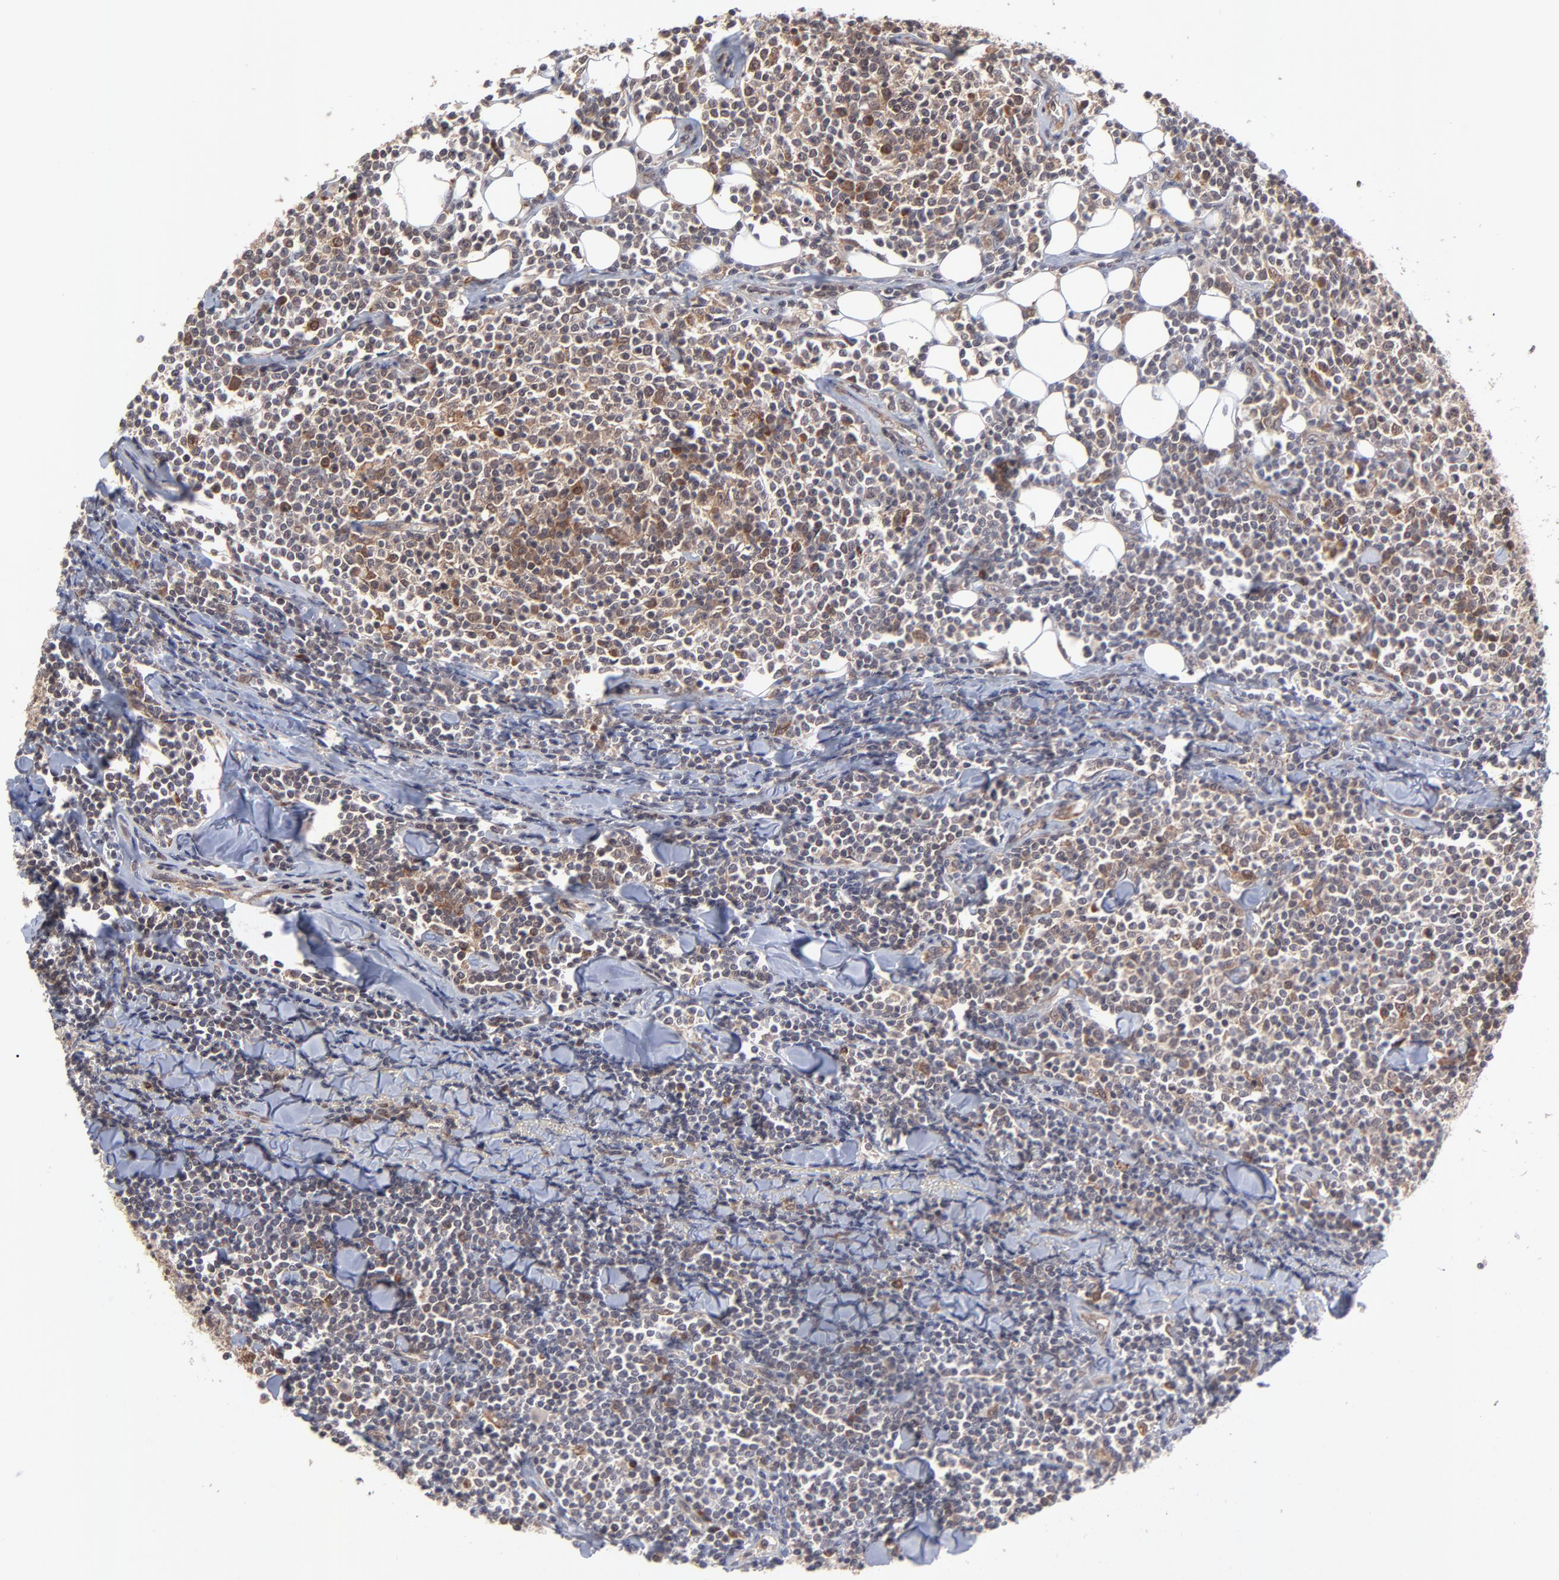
{"staining": {"intensity": "moderate", "quantity": "<25%", "location": "cytoplasmic/membranous"}, "tissue": "lymphoma", "cell_type": "Tumor cells", "image_type": "cancer", "snomed": [{"axis": "morphology", "description": "Malignant lymphoma, non-Hodgkin's type, Low grade"}, {"axis": "topography", "description": "Soft tissue"}], "caption": "The micrograph displays a brown stain indicating the presence of a protein in the cytoplasmic/membranous of tumor cells in malignant lymphoma, non-Hodgkin's type (low-grade). The staining was performed using DAB (3,3'-diaminobenzidine), with brown indicating positive protein expression. Nuclei are stained blue with hematoxylin.", "gene": "UBE2L6", "patient": {"sex": "male", "age": 92}}